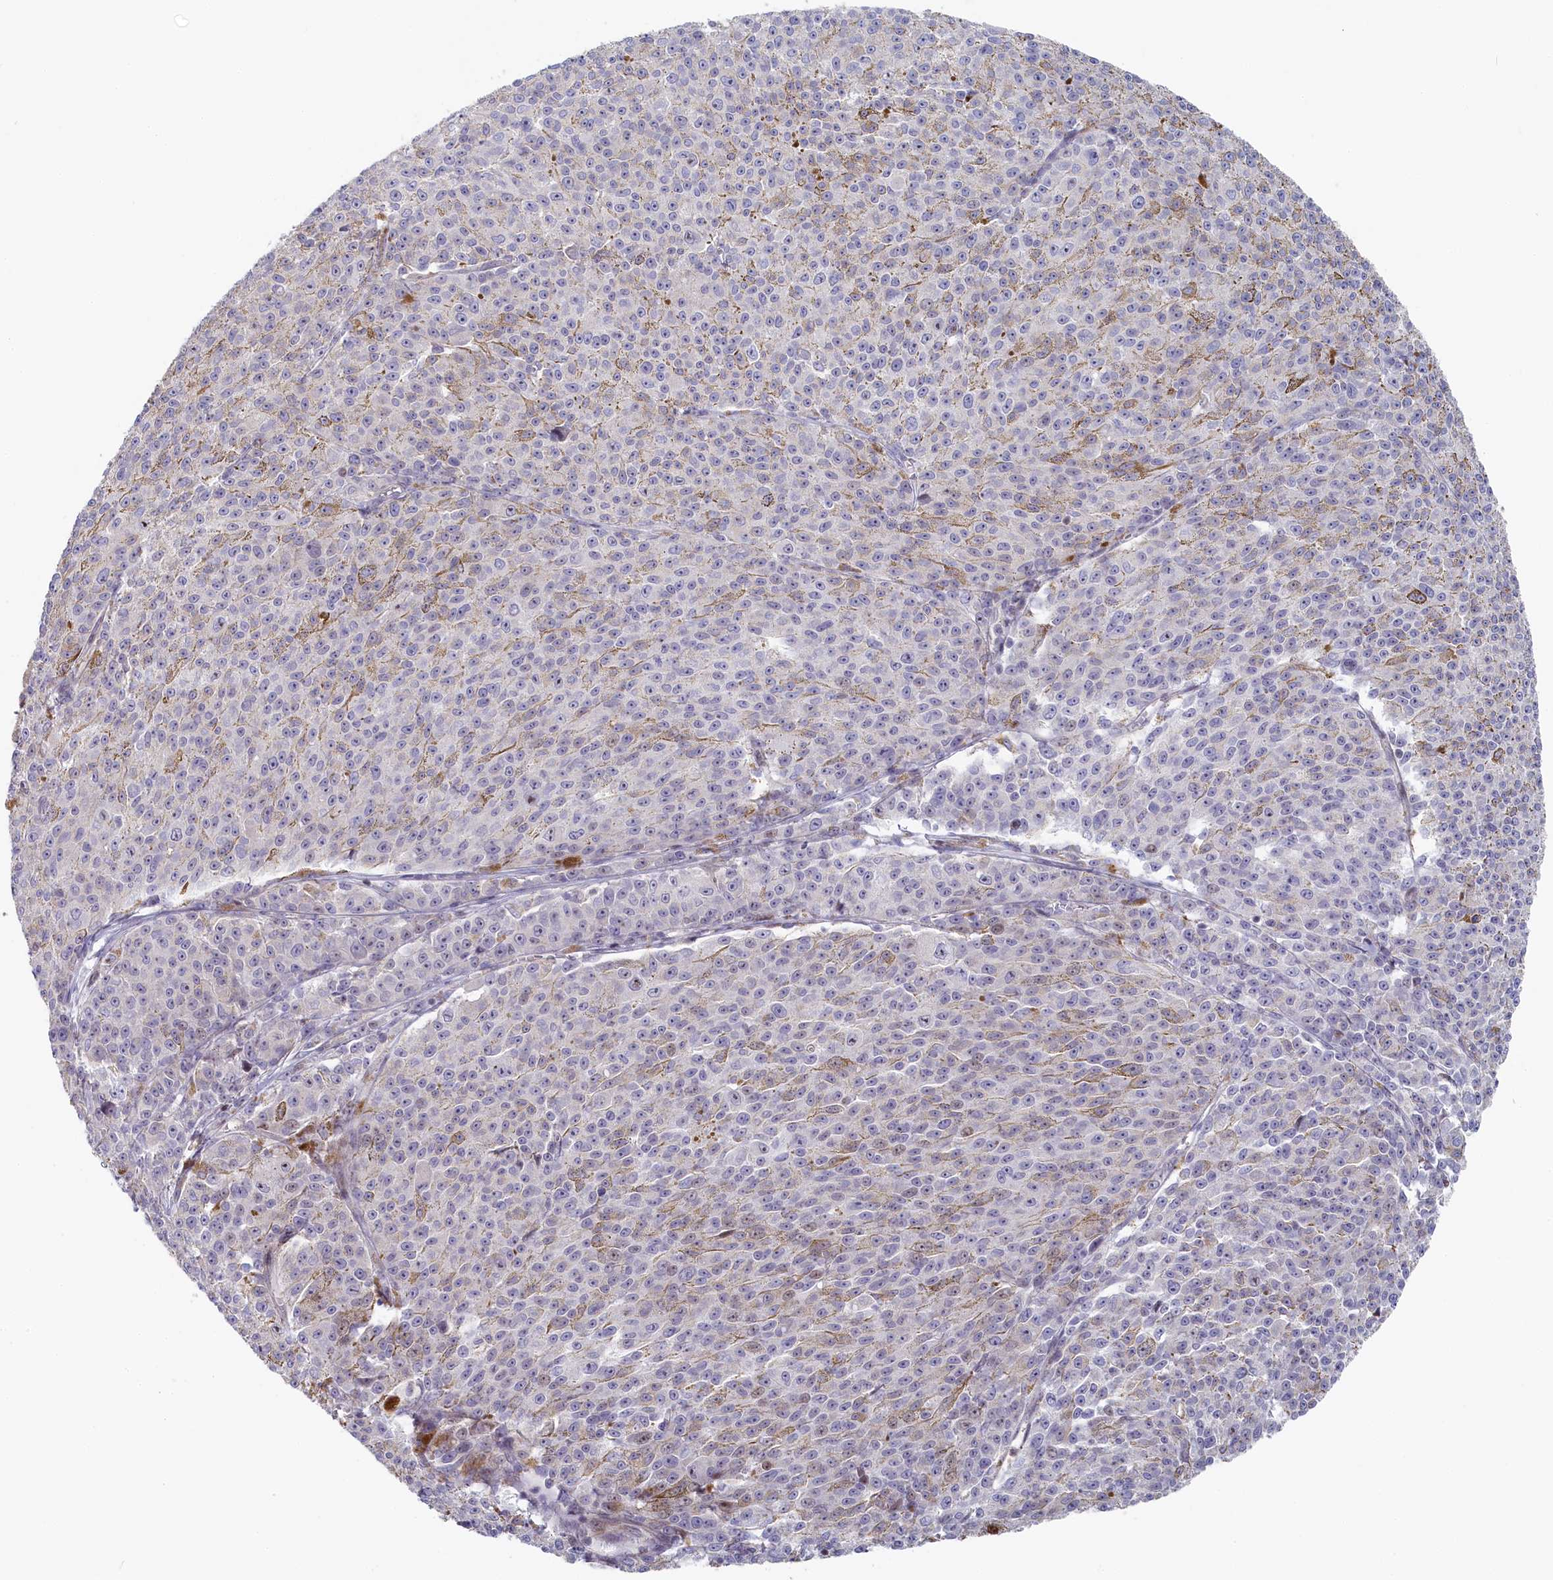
{"staining": {"intensity": "negative", "quantity": "none", "location": "none"}, "tissue": "melanoma", "cell_type": "Tumor cells", "image_type": "cancer", "snomed": [{"axis": "morphology", "description": "Malignant melanoma, NOS"}, {"axis": "topography", "description": "Skin"}], "caption": "A micrograph of human melanoma is negative for staining in tumor cells. (DAB (3,3'-diaminobenzidine) IHC, high magnification).", "gene": "INTS4", "patient": {"sex": "female", "age": 52}}